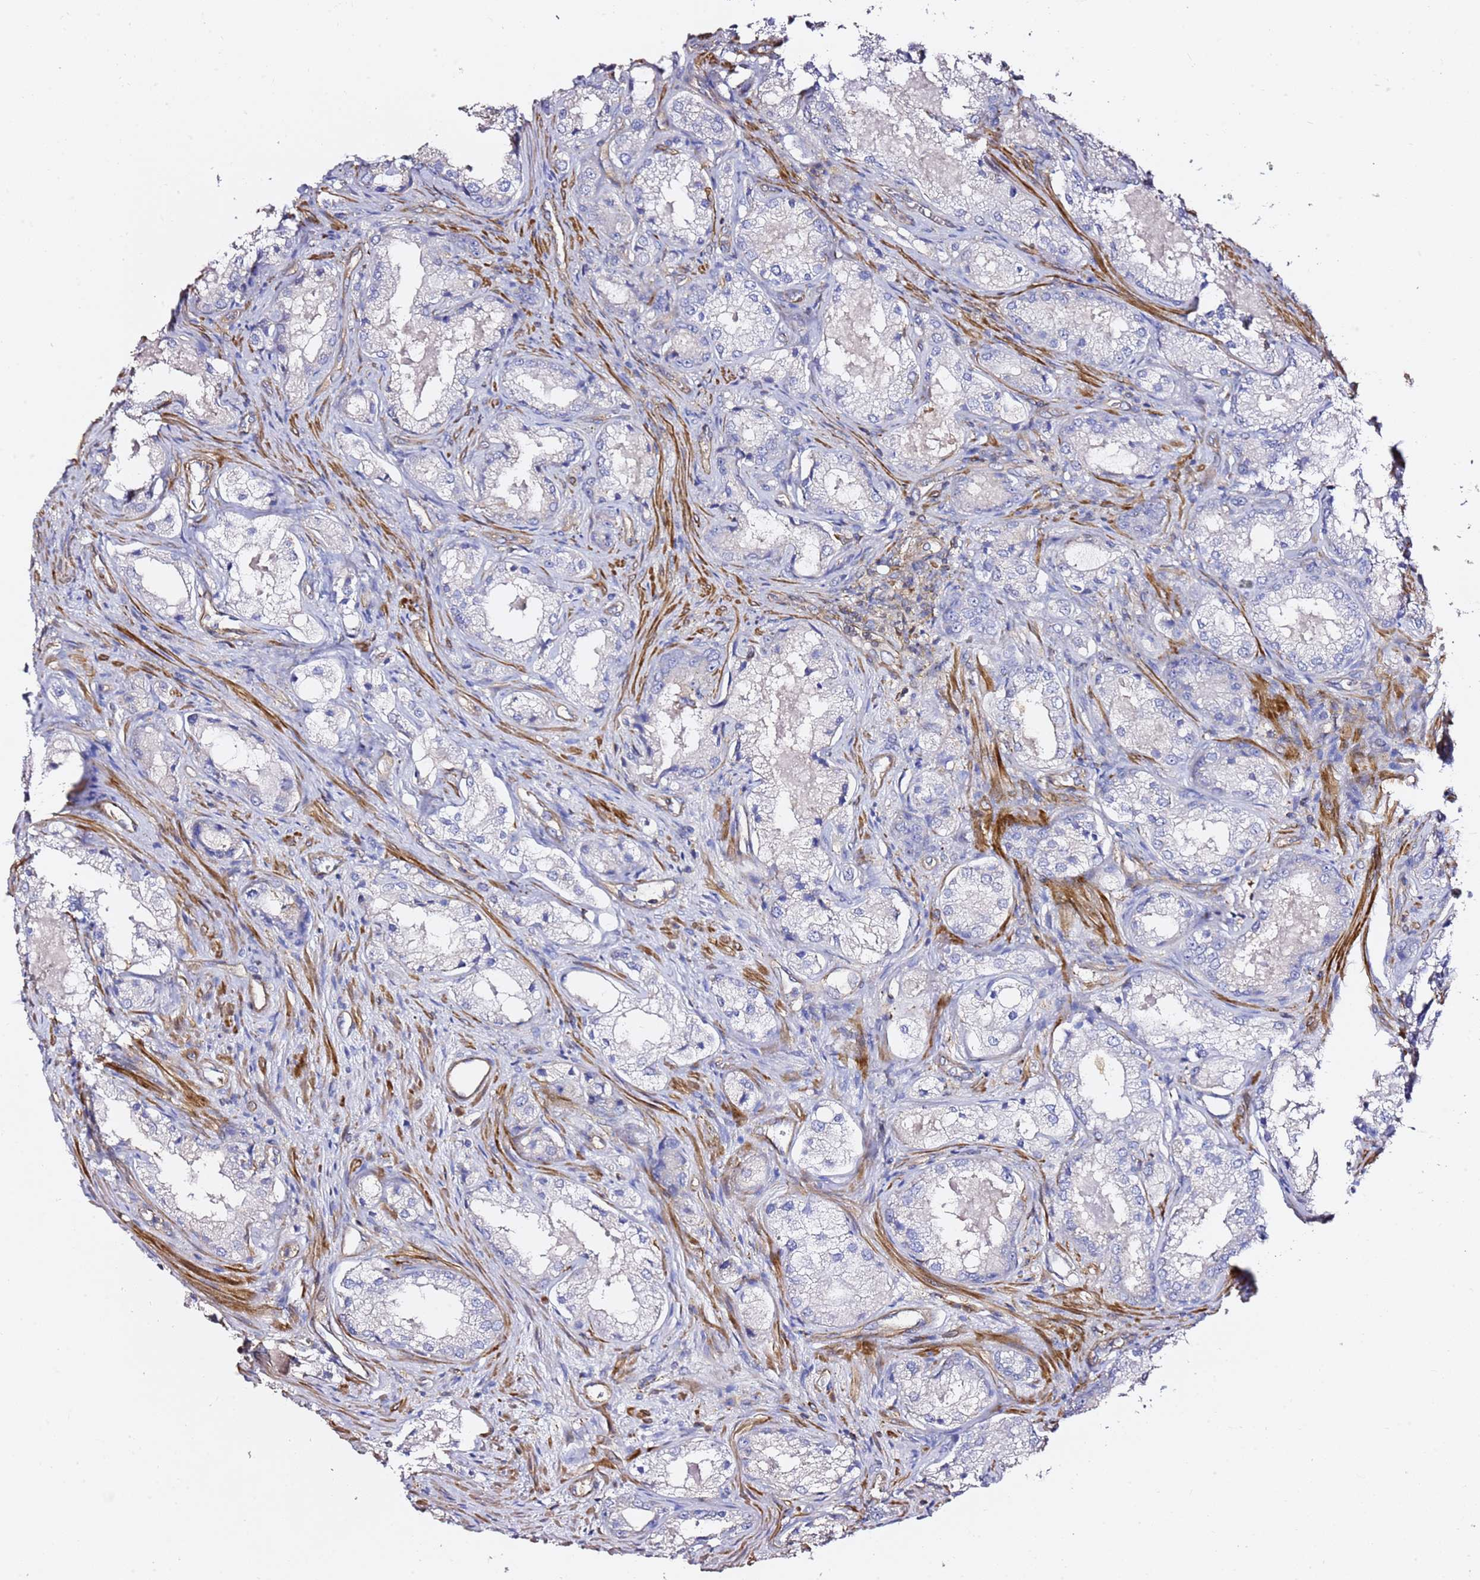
{"staining": {"intensity": "negative", "quantity": "none", "location": "none"}, "tissue": "prostate cancer", "cell_type": "Tumor cells", "image_type": "cancer", "snomed": [{"axis": "morphology", "description": "Adenocarcinoma, Low grade"}, {"axis": "topography", "description": "Prostate"}], "caption": "IHC histopathology image of neoplastic tissue: prostate cancer stained with DAB (3,3'-diaminobenzidine) reveals no significant protein staining in tumor cells.", "gene": "ZFP36L2", "patient": {"sex": "male", "age": 68}}